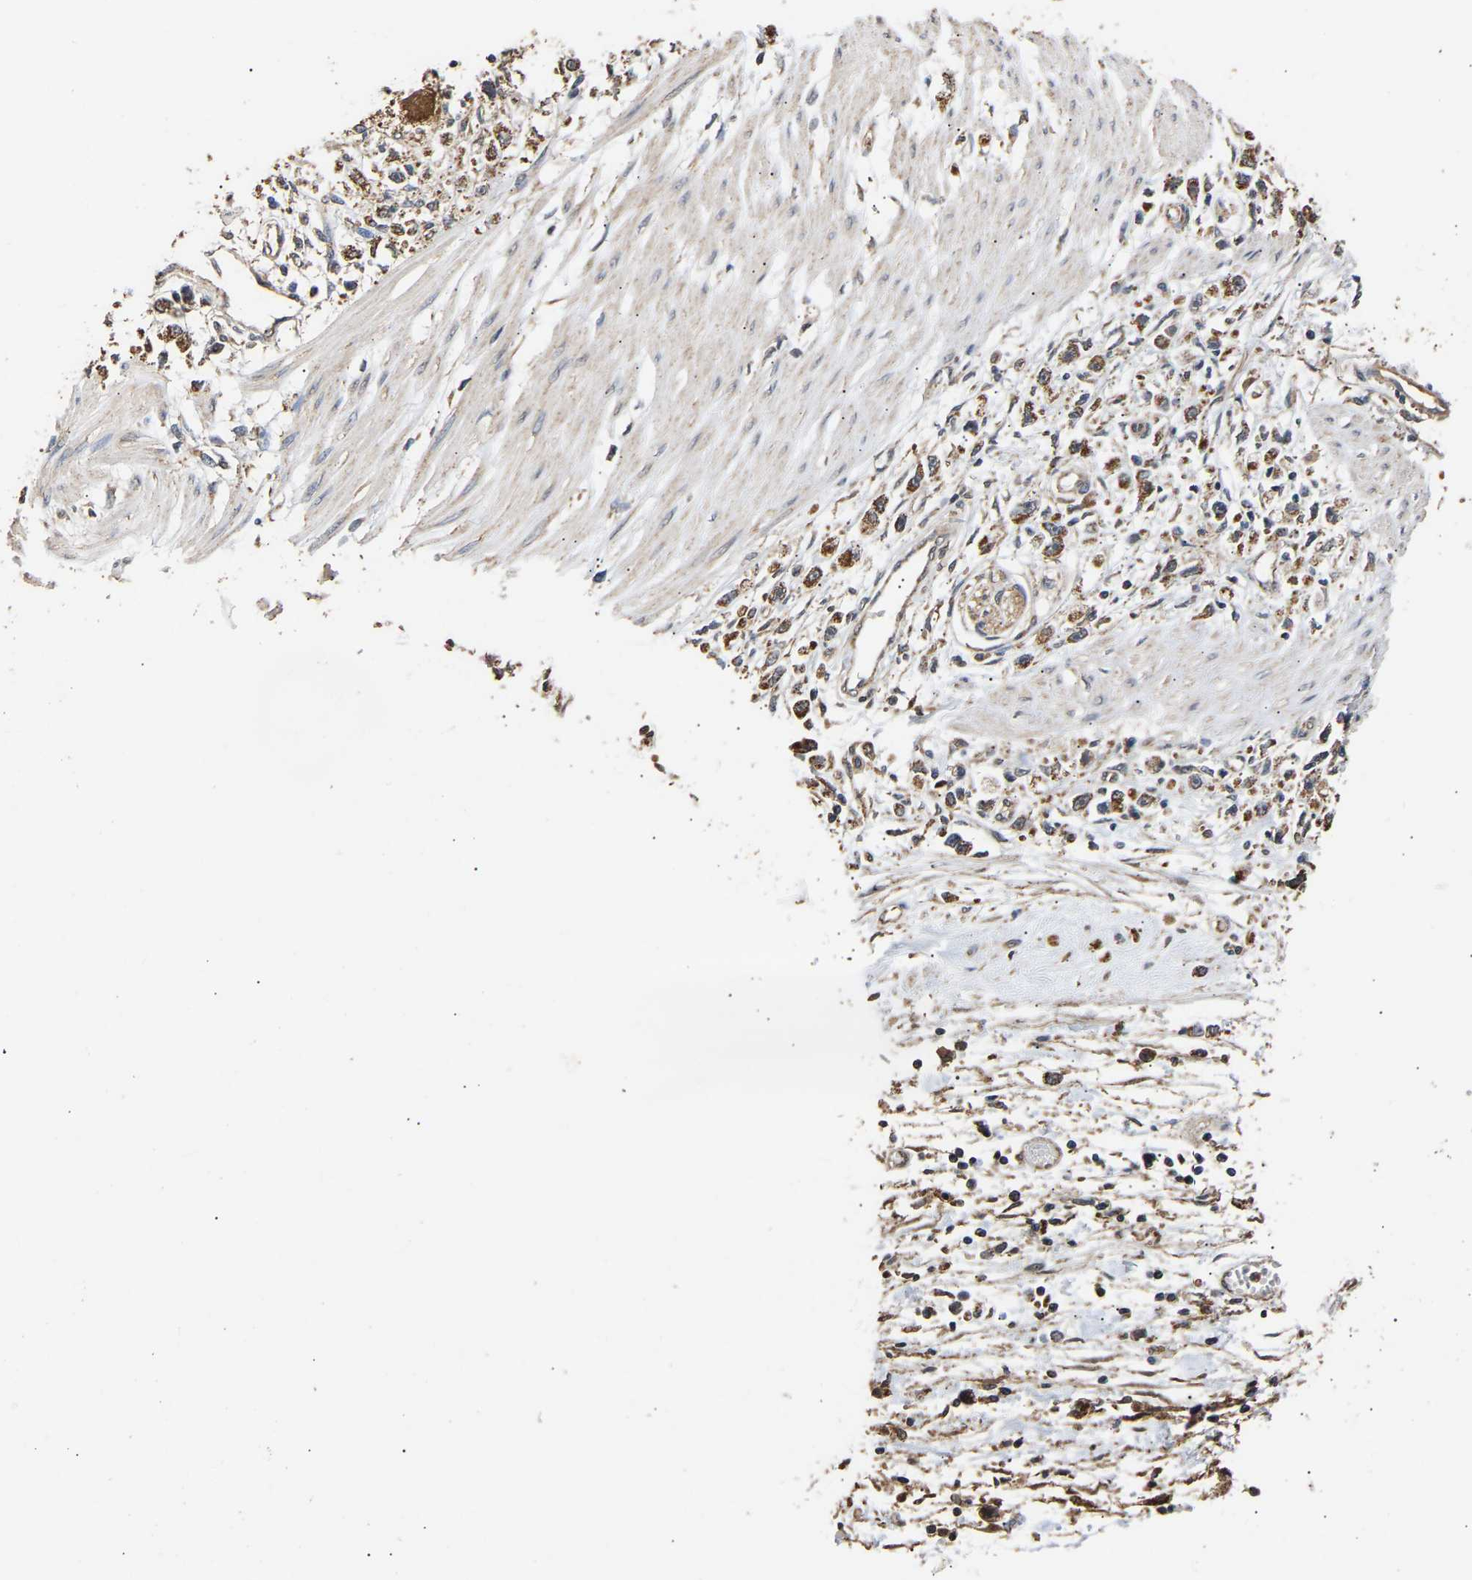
{"staining": {"intensity": "moderate", "quantity": ">75%", "location": "cytoplasmic/membranous"}, "tissue": "stomach cancer", "cell_type": "Tumor cells", "image_type": "cancer", "snomed": [{"axis": "morphology", "description": "Adenocarcinoma, NOS"}, {"axis": "topography", "description": "Stomach"}], "caption": "Immunohistochemistry (IHC) staining of stomach adenocarcinoma, which demonstrates medium levels of moderate cytoplasmic/membranous staining in approximately >75% of tumor cells indicating moderate cytoplasmic/membranous protein expression. The staining was performed using DAB (brown) for protein detection and nuclei were counterstained in hematoxylin (blue).", "gene": "ZNF26", "patient": {"sex": "female", "age": 59}}